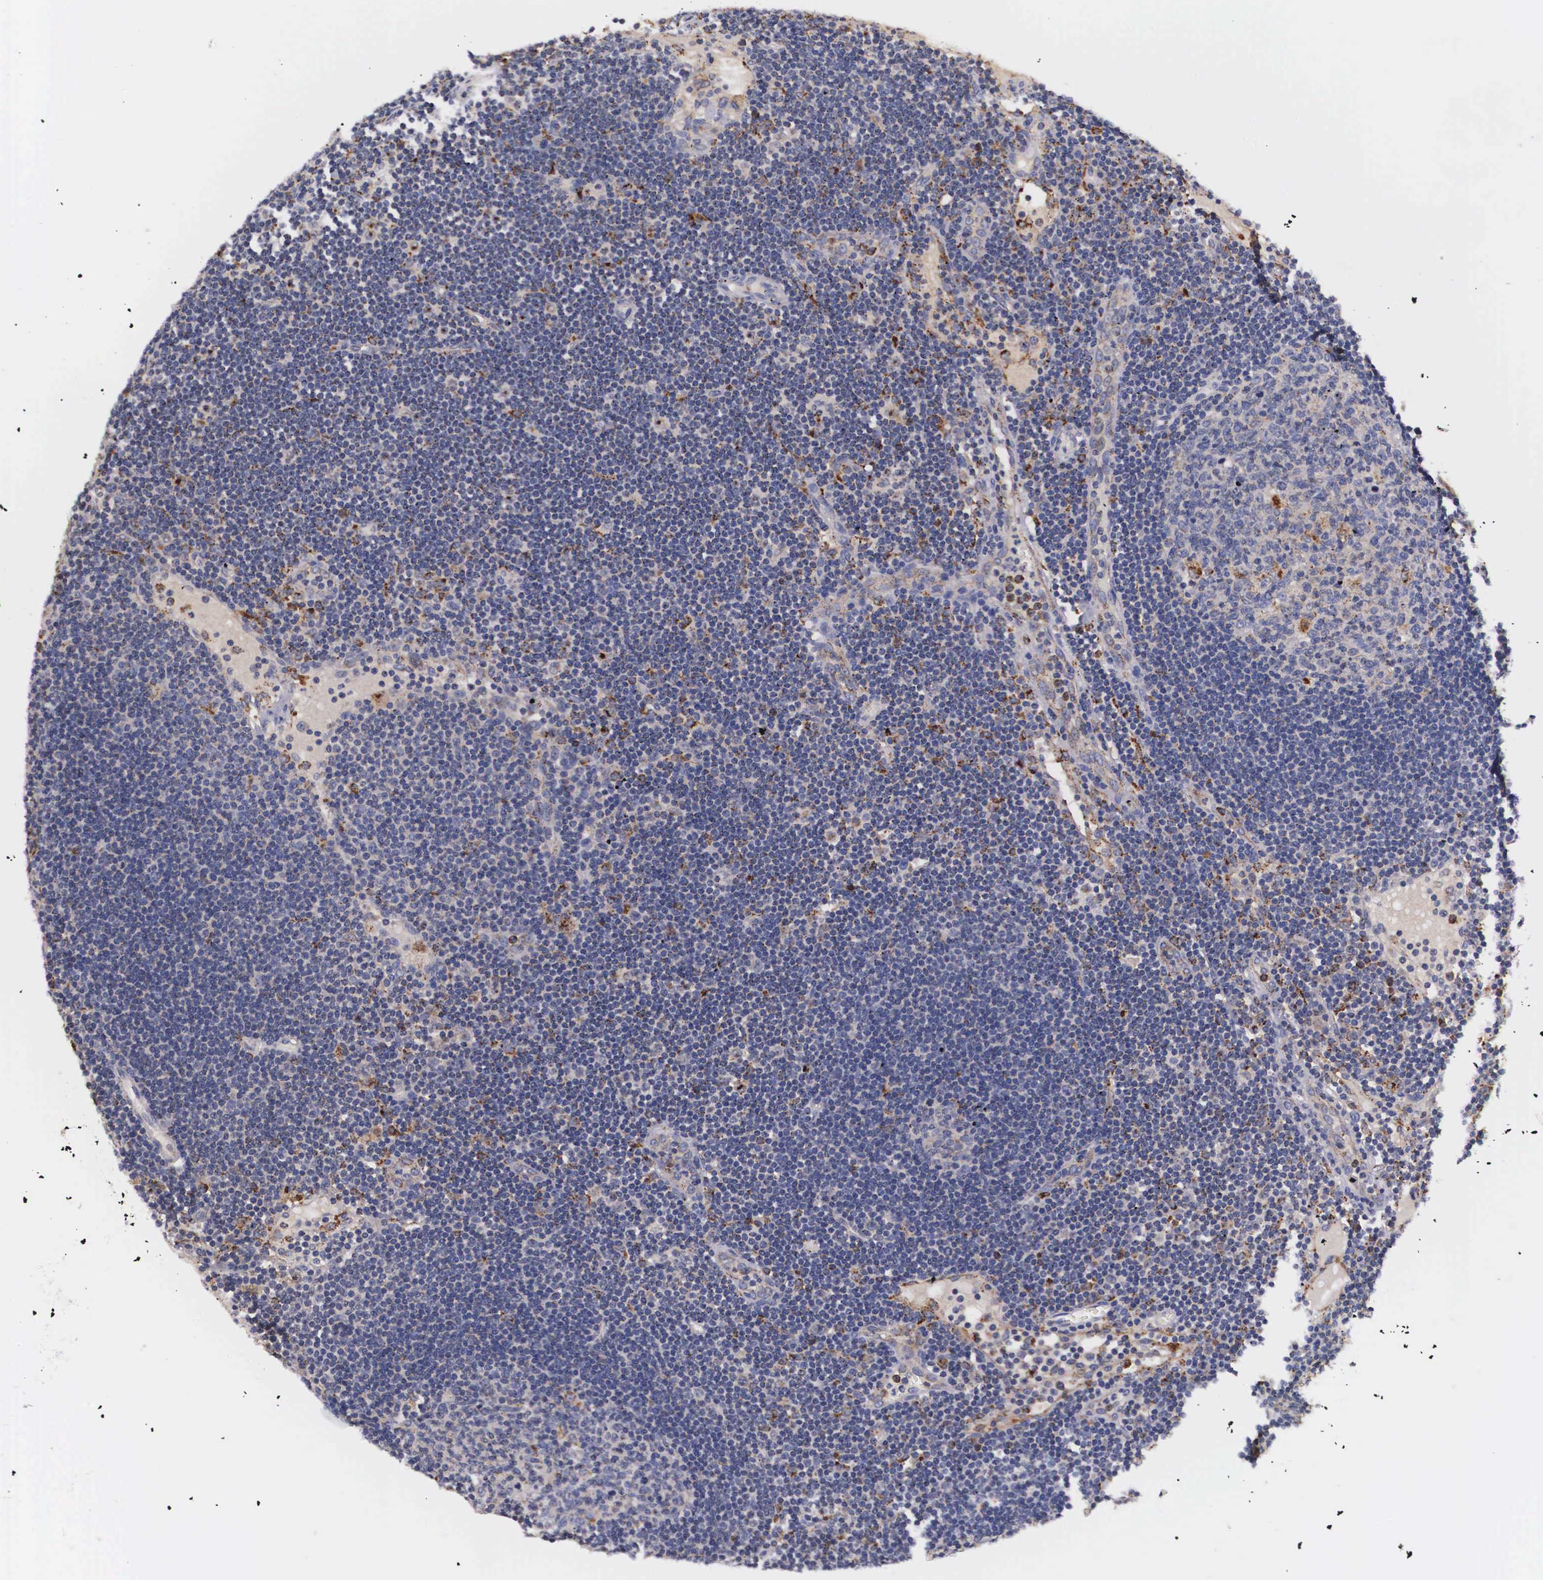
{"staining": {"intensity": "negative", "quantity": "none", "location": "none"}, "tissue": "lymph node", "cell_type": "Germinal center cells", "image_type": "normal", "snomed": [{"axis": "morphology", "description": "Normal tissue, NOS"}, {"axis": "topography", "description": "Lymph node"}], "caption": "Immunohistochemistry of unremarkable human lymph node displays no expression in germinal center cells.", "gene": "NAGA", "patient": {"sex": "male", "age": 54}}